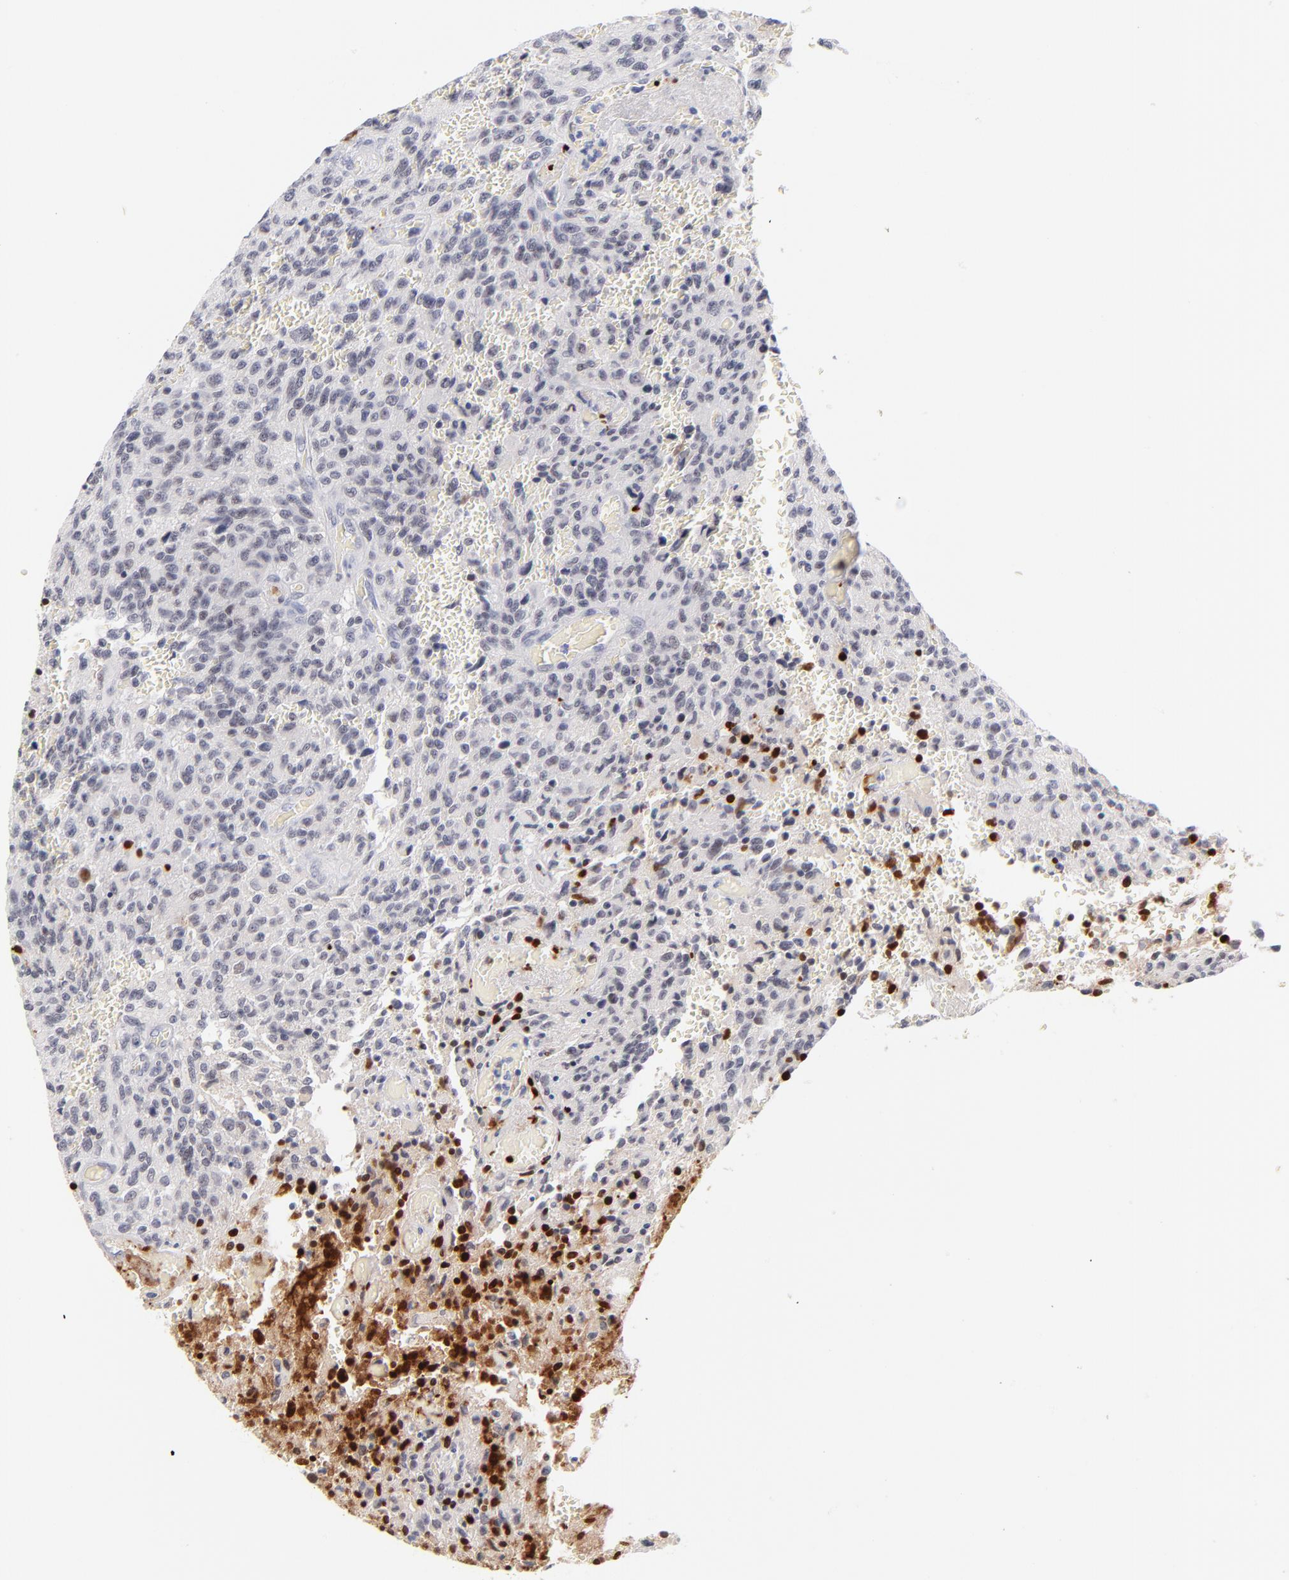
{"staining": {"intensity": "negative", "quantity": "none", "location": "none"}, "tissue": "glioma", "cell_type": "Tumor cells", "image_type": "cancer", "snomed": [{"axis": "morphology", "description": "Normal tissue, NOS"}, {"axis": "morphology", "description": "Glioma, malignant, High grade"}, {"axis": "topography", "description": "Cerebral cortex"}], "caption": "Protein analysis of high-grade glioma (malignant) exhibits no significant staining in tumor cells.", "gene": "PARP1", "patient": {"sex": "male", "age": 56}}